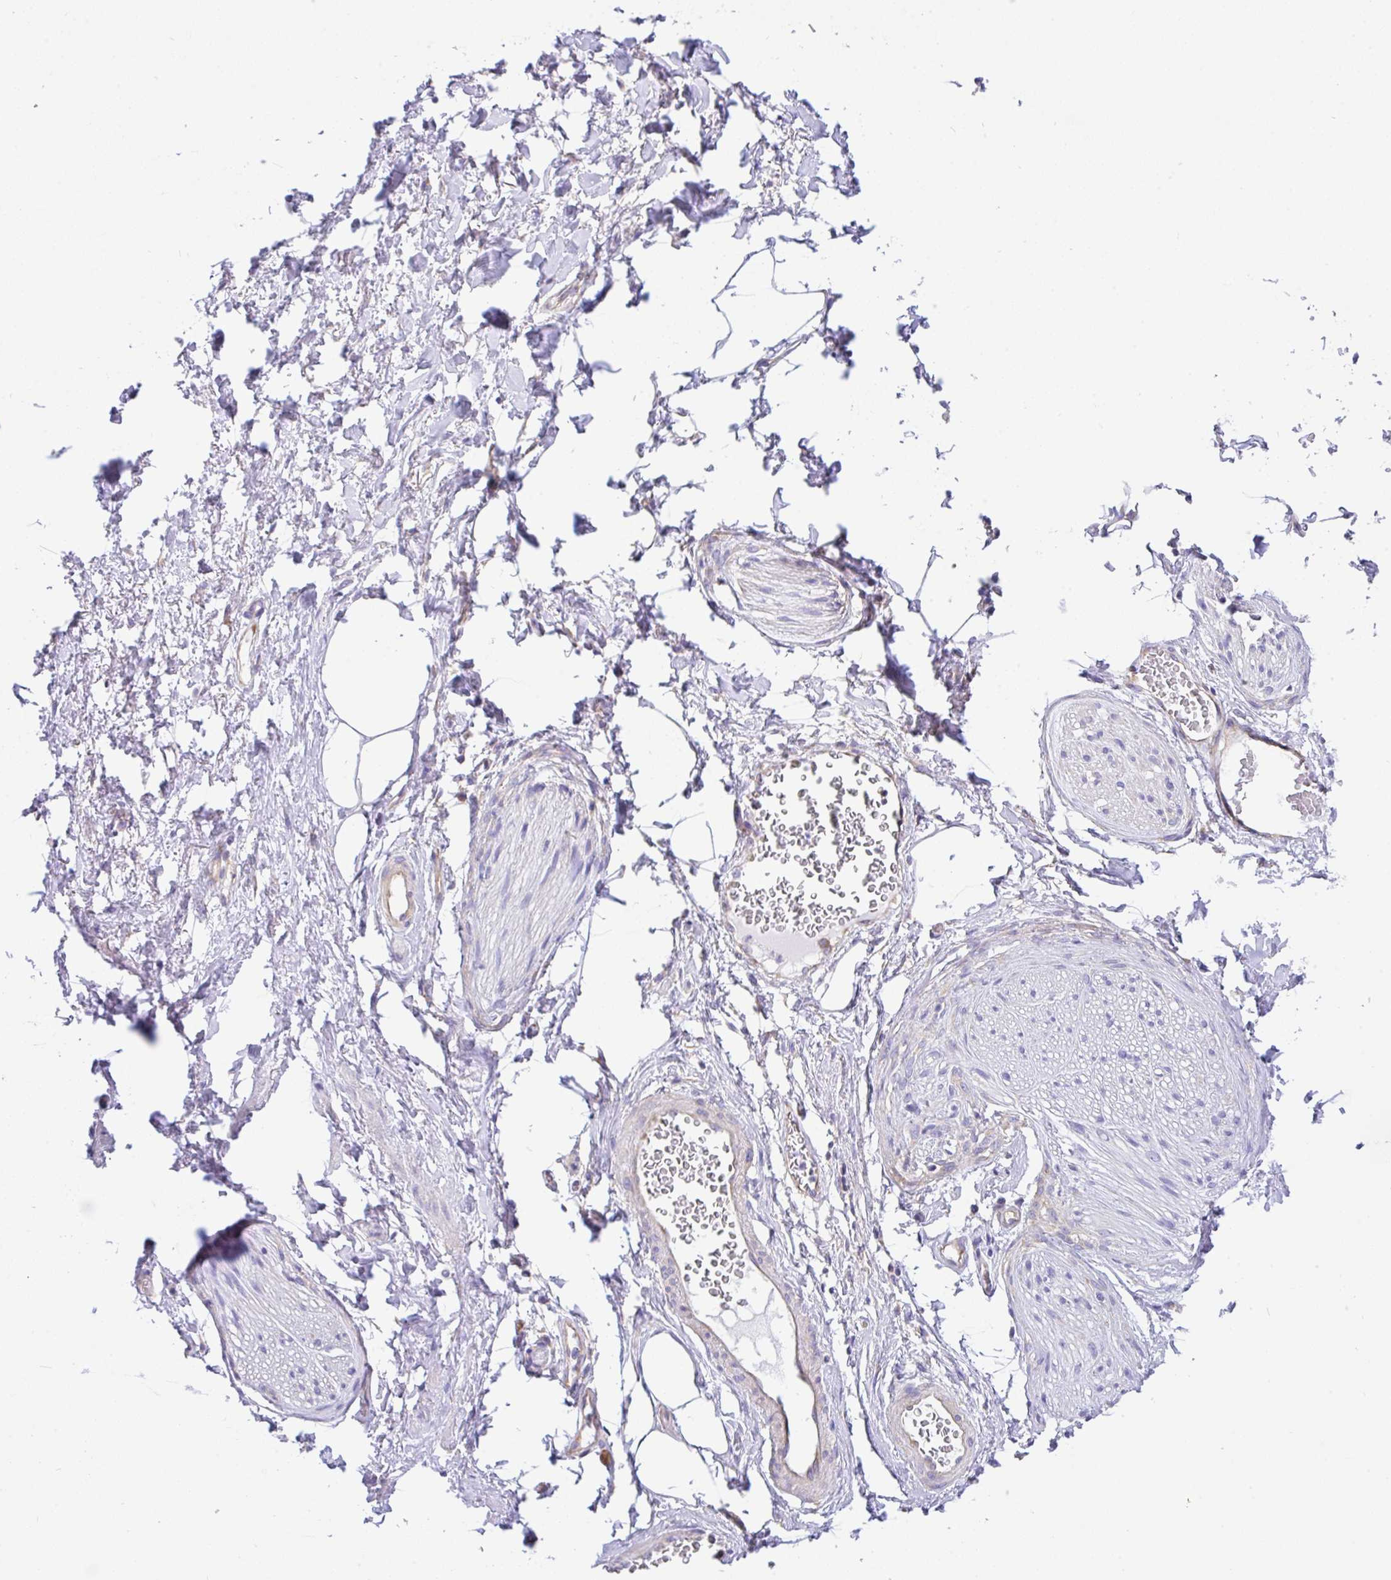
{"staining": {"intensity": "negative", "quantity": "none", "location": "none"}, "tissue": "adipose tissue", "cell_type": "Adipocytes", "image_type": "normal", "snomed": [{"axis": "morphology", "description": "Normal tissue, NOS"}, {"axis": "topography", "description": "Vagina"}, {"axis": "topography", "description": "Peripheral nerve tissue"}], "caption": "Immunohistochemical staining of normal adipose tissue displays no significant positivity in adipocytes. Brightfield microscopy of IHC stained with DAB (brown) and hematoxylin (blue), captured at high magnification.", "gene": "GFPT2", "patient": {"sex": "female", "age": 71}}